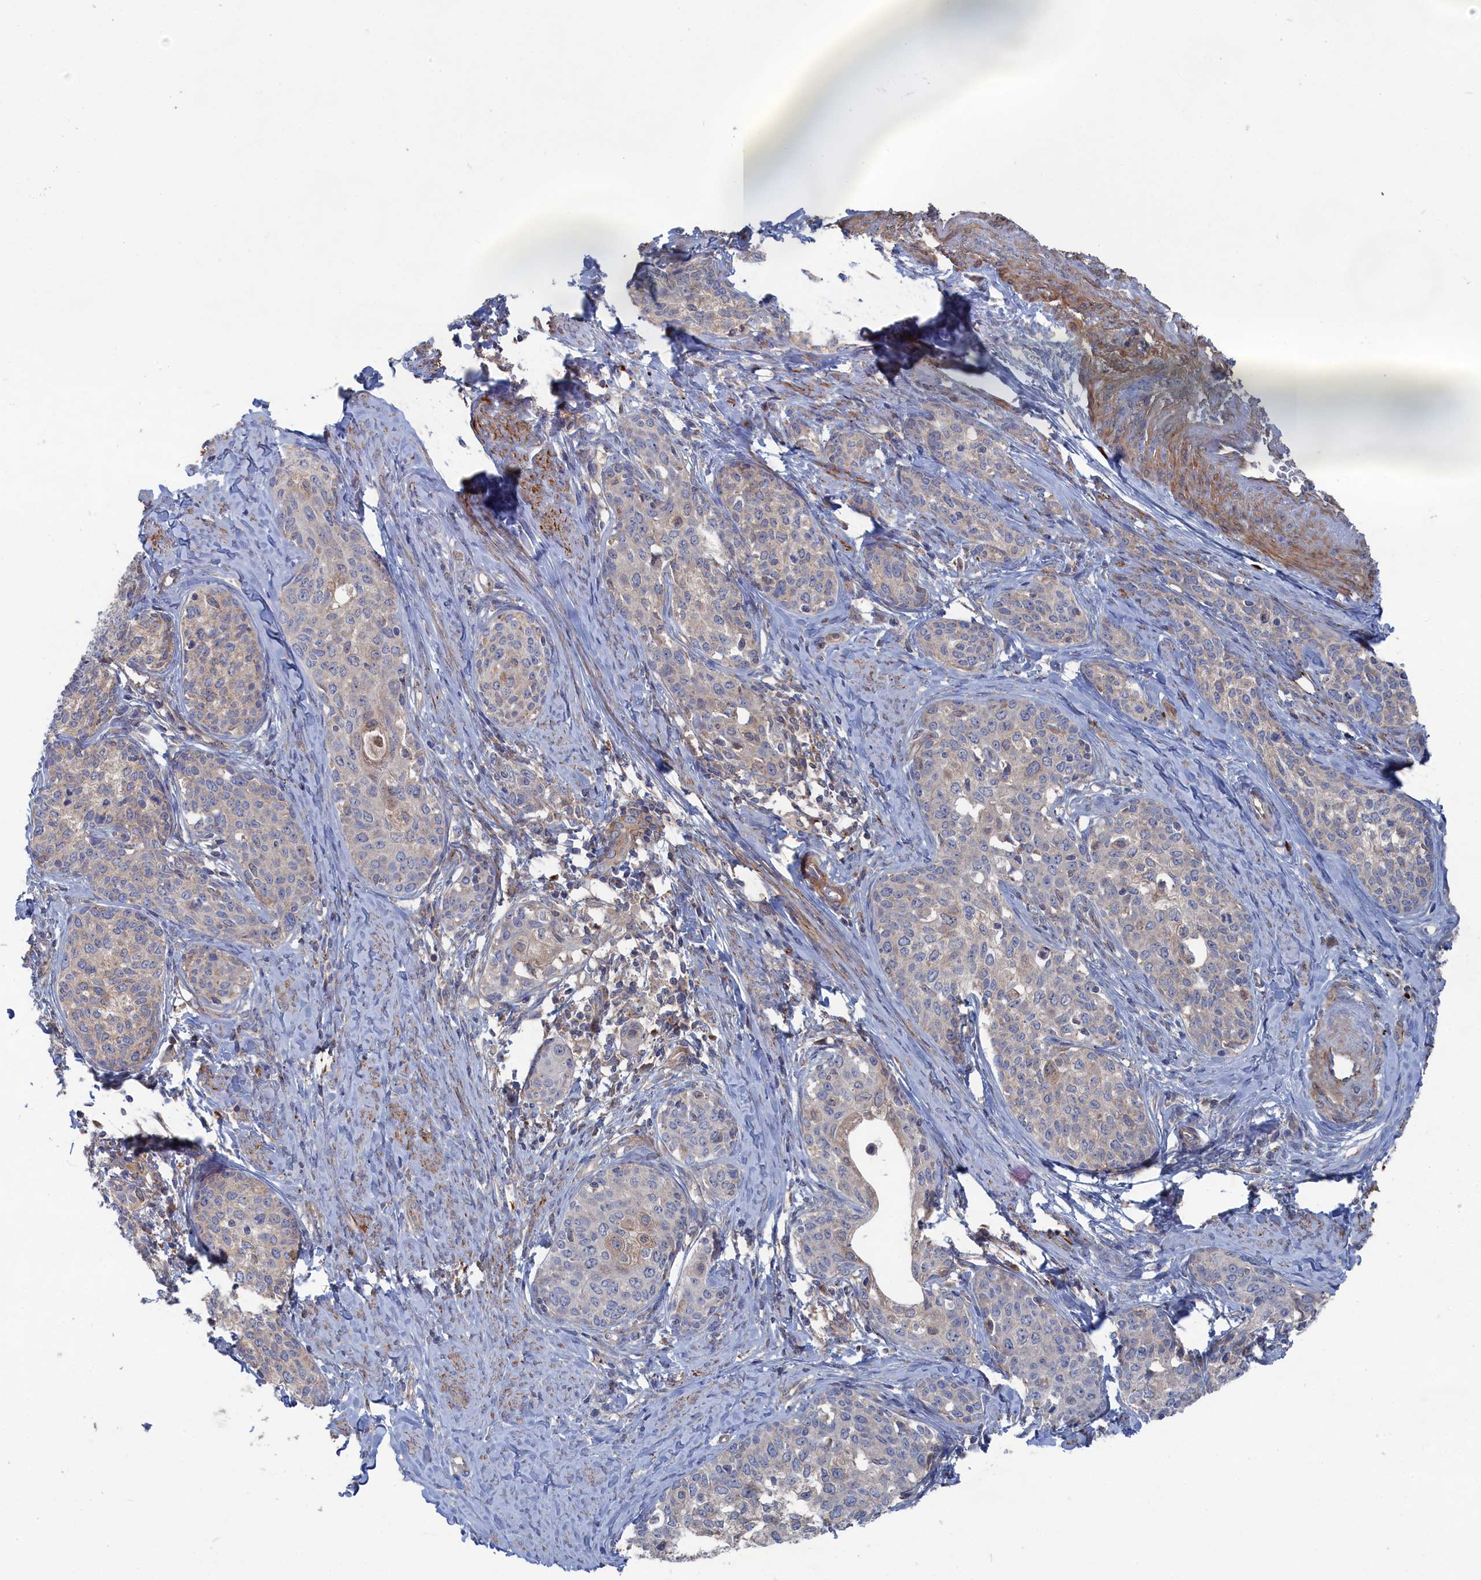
{"staining": {"intensity": "weak", "quantity": "<25%", "location": "cytoplasmic/membranous"}, "tissue": "cervical cancer", "cell_type": "Tumor cells", "image_type": "cancer", "snomed": [{"axis": "morphology", "description": "Squamous cell carcinoma, NOS"}, {"axis": "morphology", "description": "Adenocarcinoma, NOS"}, {"axis": "topography", "description": "Cervix"}], "caption": "This micrograph is of squamous cell carcinoma (cervical) stained with immunohistochemistry to label a protein in brown with the nuclei are counter-stained blue. There is no expression in tumor cells. (DAB IHC with hematoxylin counter stain).", "gene": "FILIP1L", "patient": {"sex": "female", "age": 52}}